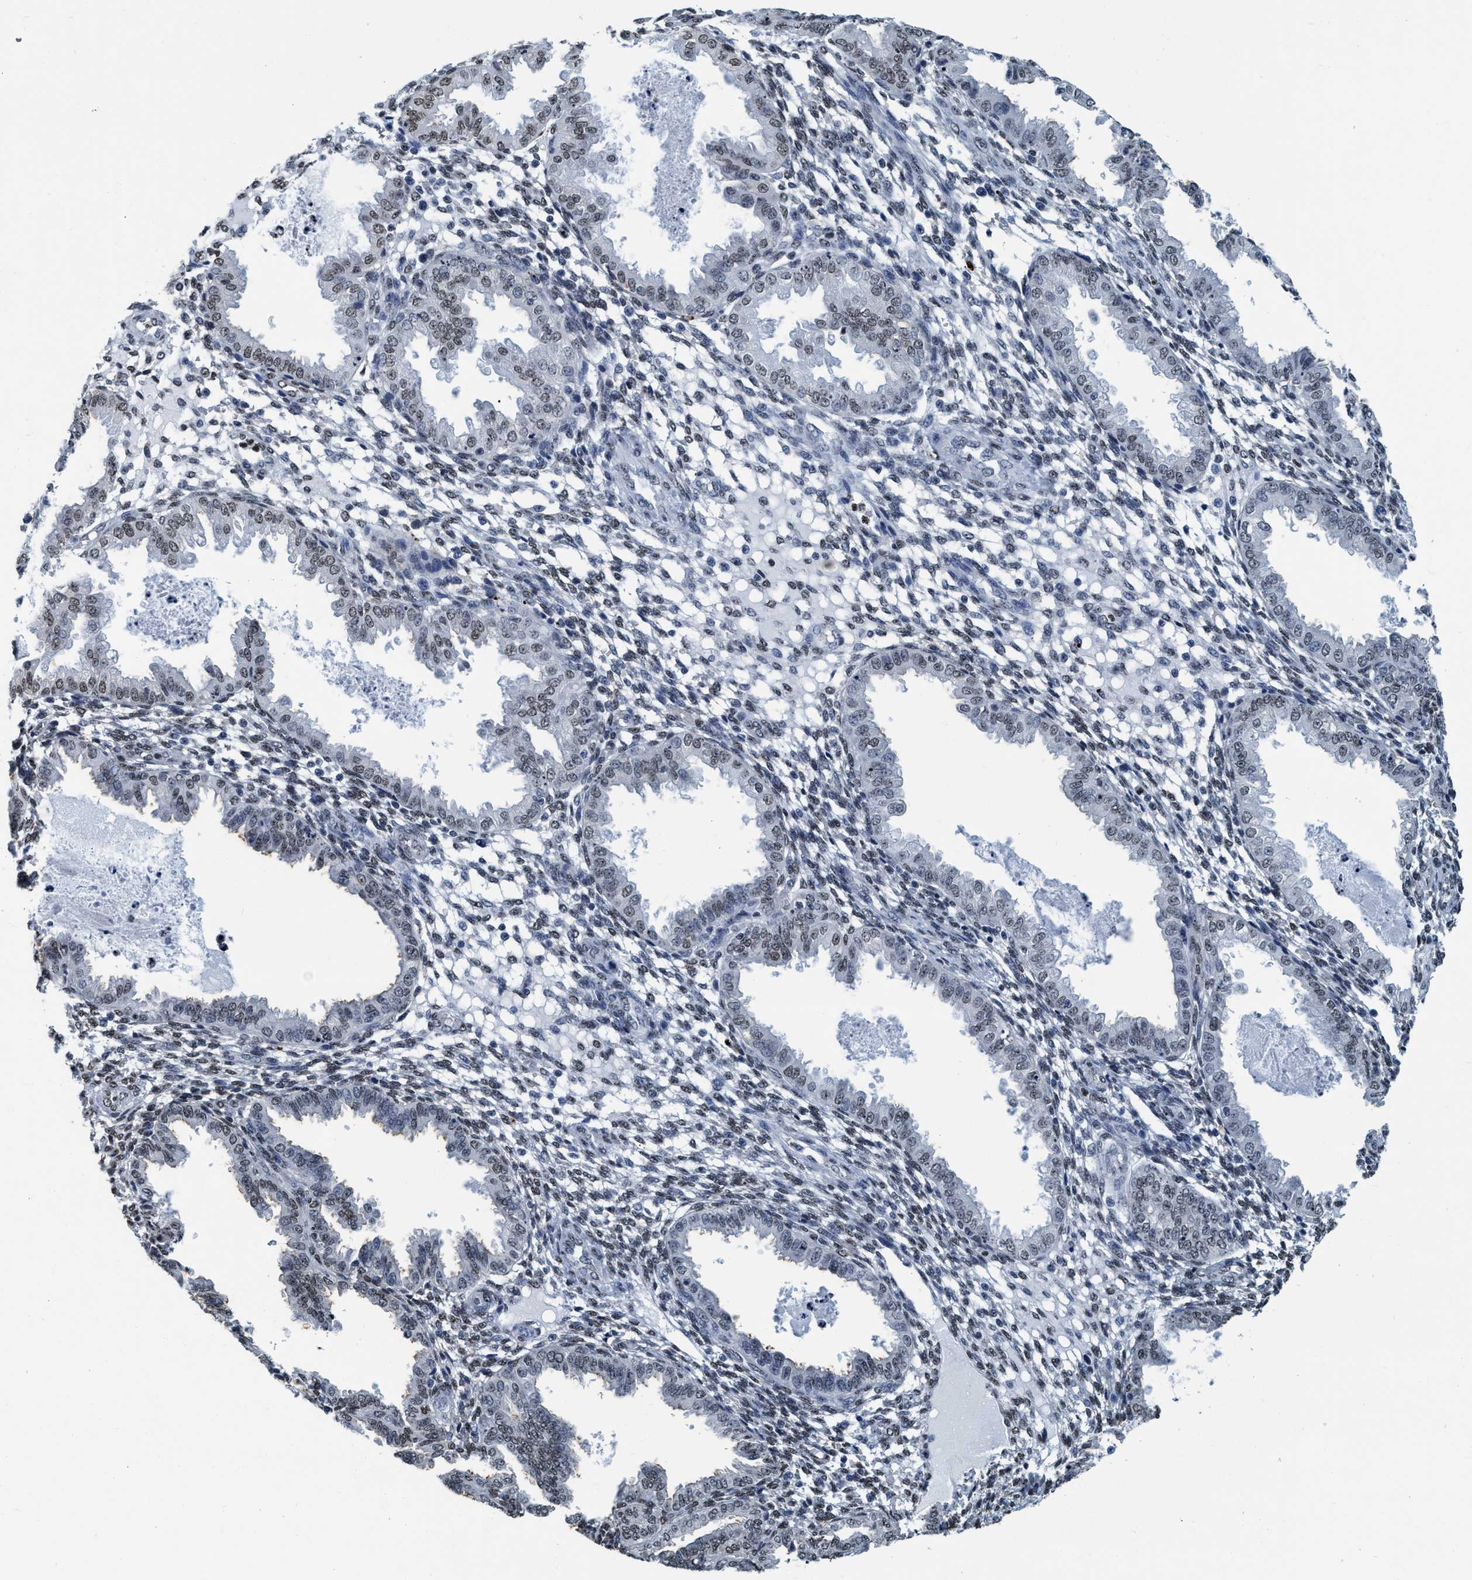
{"staining": {"intensity": "weak", "quantity": "25%-75%", "location": "nuclear"}, "tissue": "endometrium", "cell_type": "Cells in endometrial stroma", "image_type": "normal", "snomed": [{"axis": "morphology", "description": "Normal tissue, NOS"}, {"axis": "topography", "description": "Endometrium"}], "caption": "This micrograph displays unremarkable endometrium stained with IHC to label a protein in brown. The nuclear of cells in endometrial stroma show weak positivity for the protein. Nuclei are counter-stained blue.", "gene": "CCNE2", "patient": {"sex": "female", "age": 33}}